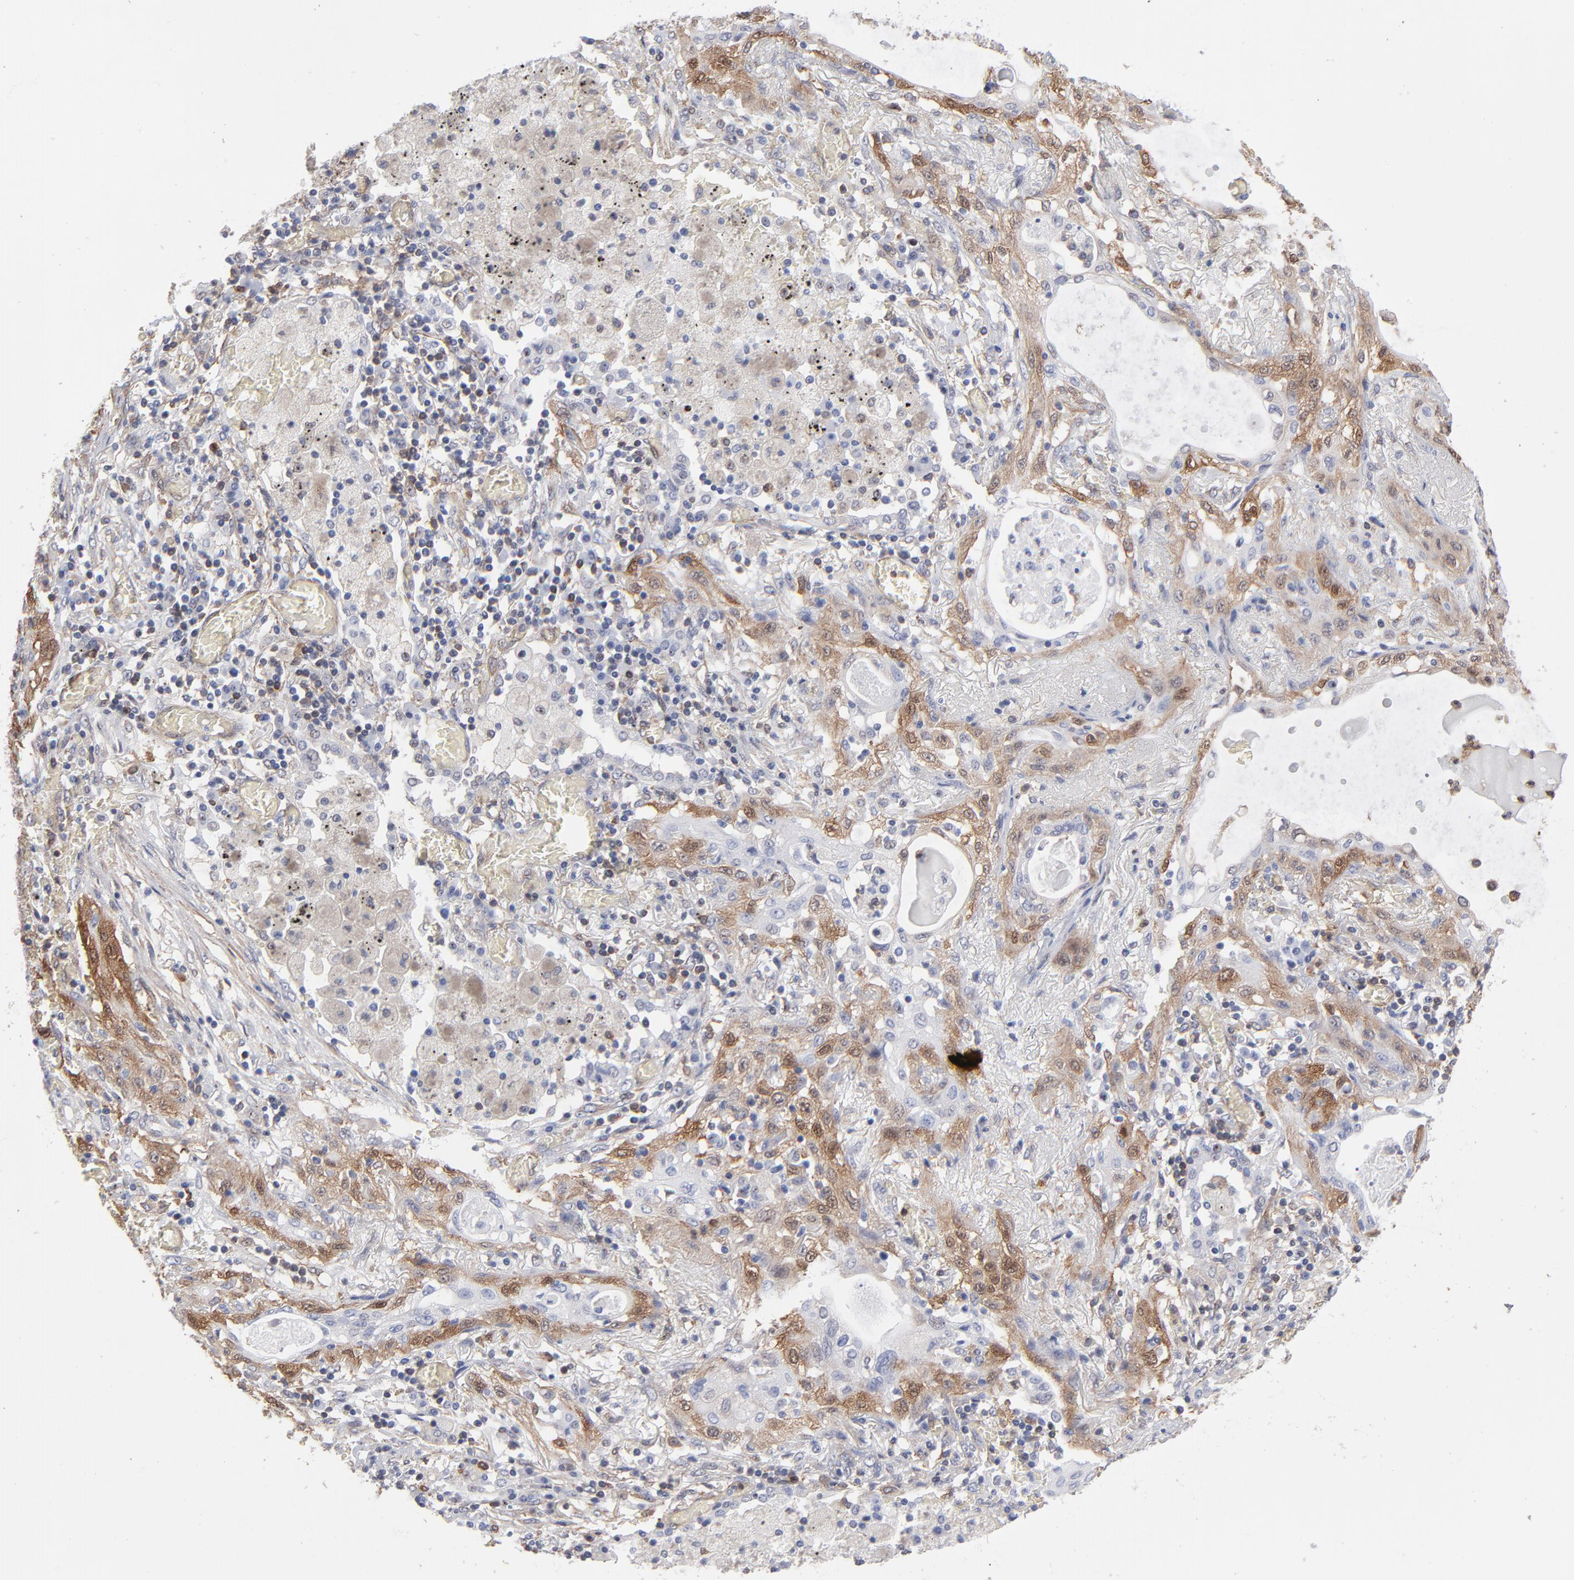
{"staining": {"intensity": "moderate", "quantity": "25%-75%", "location": "cytoplasmic/membranous"}, "tissue": "lung cancer", "cell_type": "Tumor cells", "image_type": "cancer", "snomed": [{"axis": "morphology", "description": "Squamous cell carcinoma, NOS"}, {"axis": "topography", "description": "Lung"}], "caption": "Squamous cell carcinoma (lung) tissue demonstrates moderate cytoplasmic/membranous positivity in approximately 25%-75% of tumor cells", "gene": "PXN", "patient": {"sex": "female", "age": 47}}